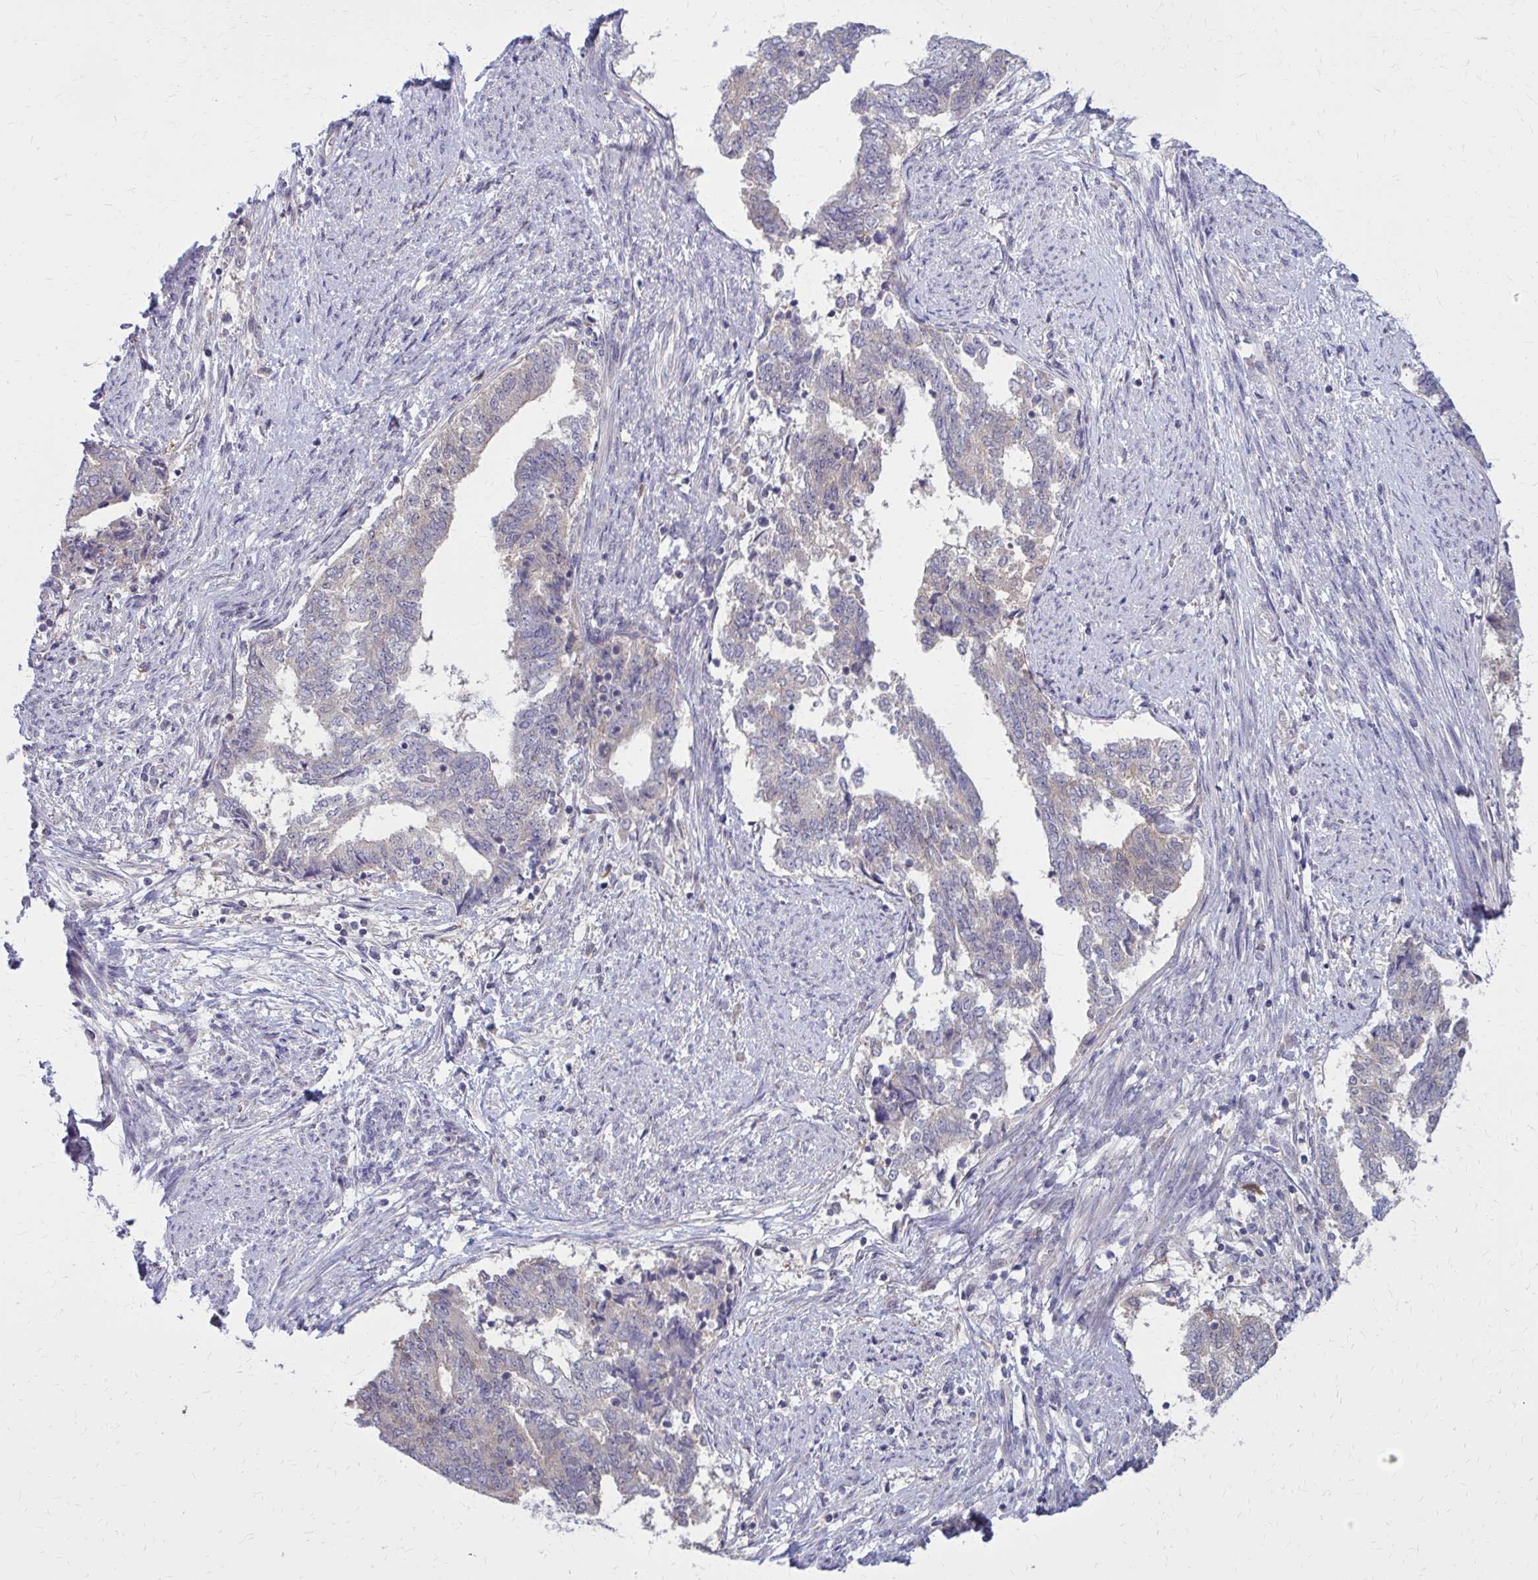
{"staining": {"intensity": "negative", "quantity": "none", "location": "none"}, "tissue": "endometrial cancer", "cell_type": "Tumor cells", "image_type": "cancer", "snomed": [{"axis": "morphology", "description": "Adenocarcinoma, NOS"}, {"axis": "topography", "description": "Endometrium"}], "caption": "The immunohistochemistry histopathology image has no significant expression in tumor cells of endometrial cancer tissue.", "gene": "DBI", "patient": {"sex": "female", "age": 65}}